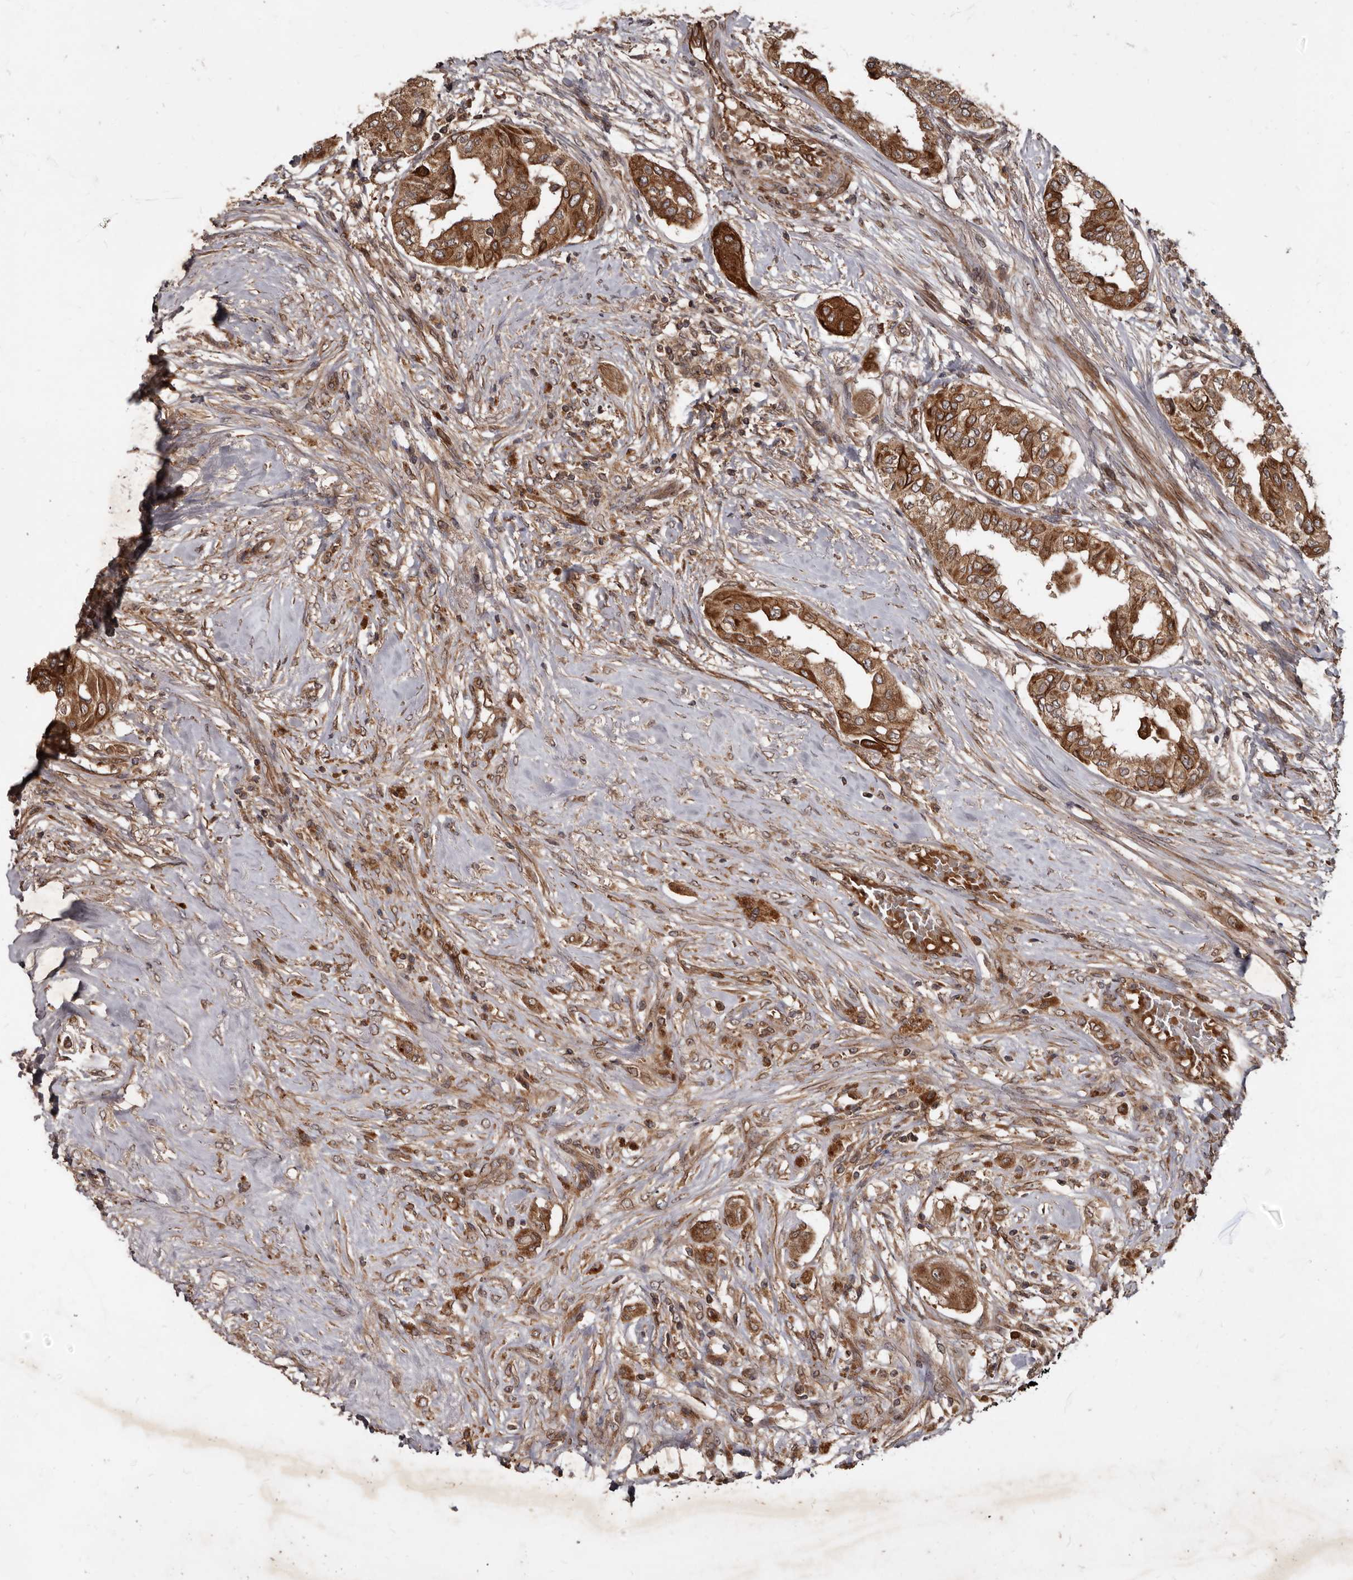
{"staining": {"intensity": "strong", "quantity": ">75%", "location": "cytoplasmic/membranous"}, "tissue": "thyroid cancer", "cell_type": "Tumor cells", "image_type": "cancer", "snomed": [{"axis": "morphology", "description": "Papillary adenocarcinoma, NOS"}, {"axis": "topography", "description": "Thyroid gland"}], "caption": "Protein staining by immunohistochemistry shows strong cytoplasmic/membranous positivity in approximately >75% of tumor cells in thyroid cancer (papillary adenocarcinoma). (DAB = brown stain, brightfield microscopy at high magnification).", "gene": "STK36", "patient": {"sex": "female", "age": 59}}